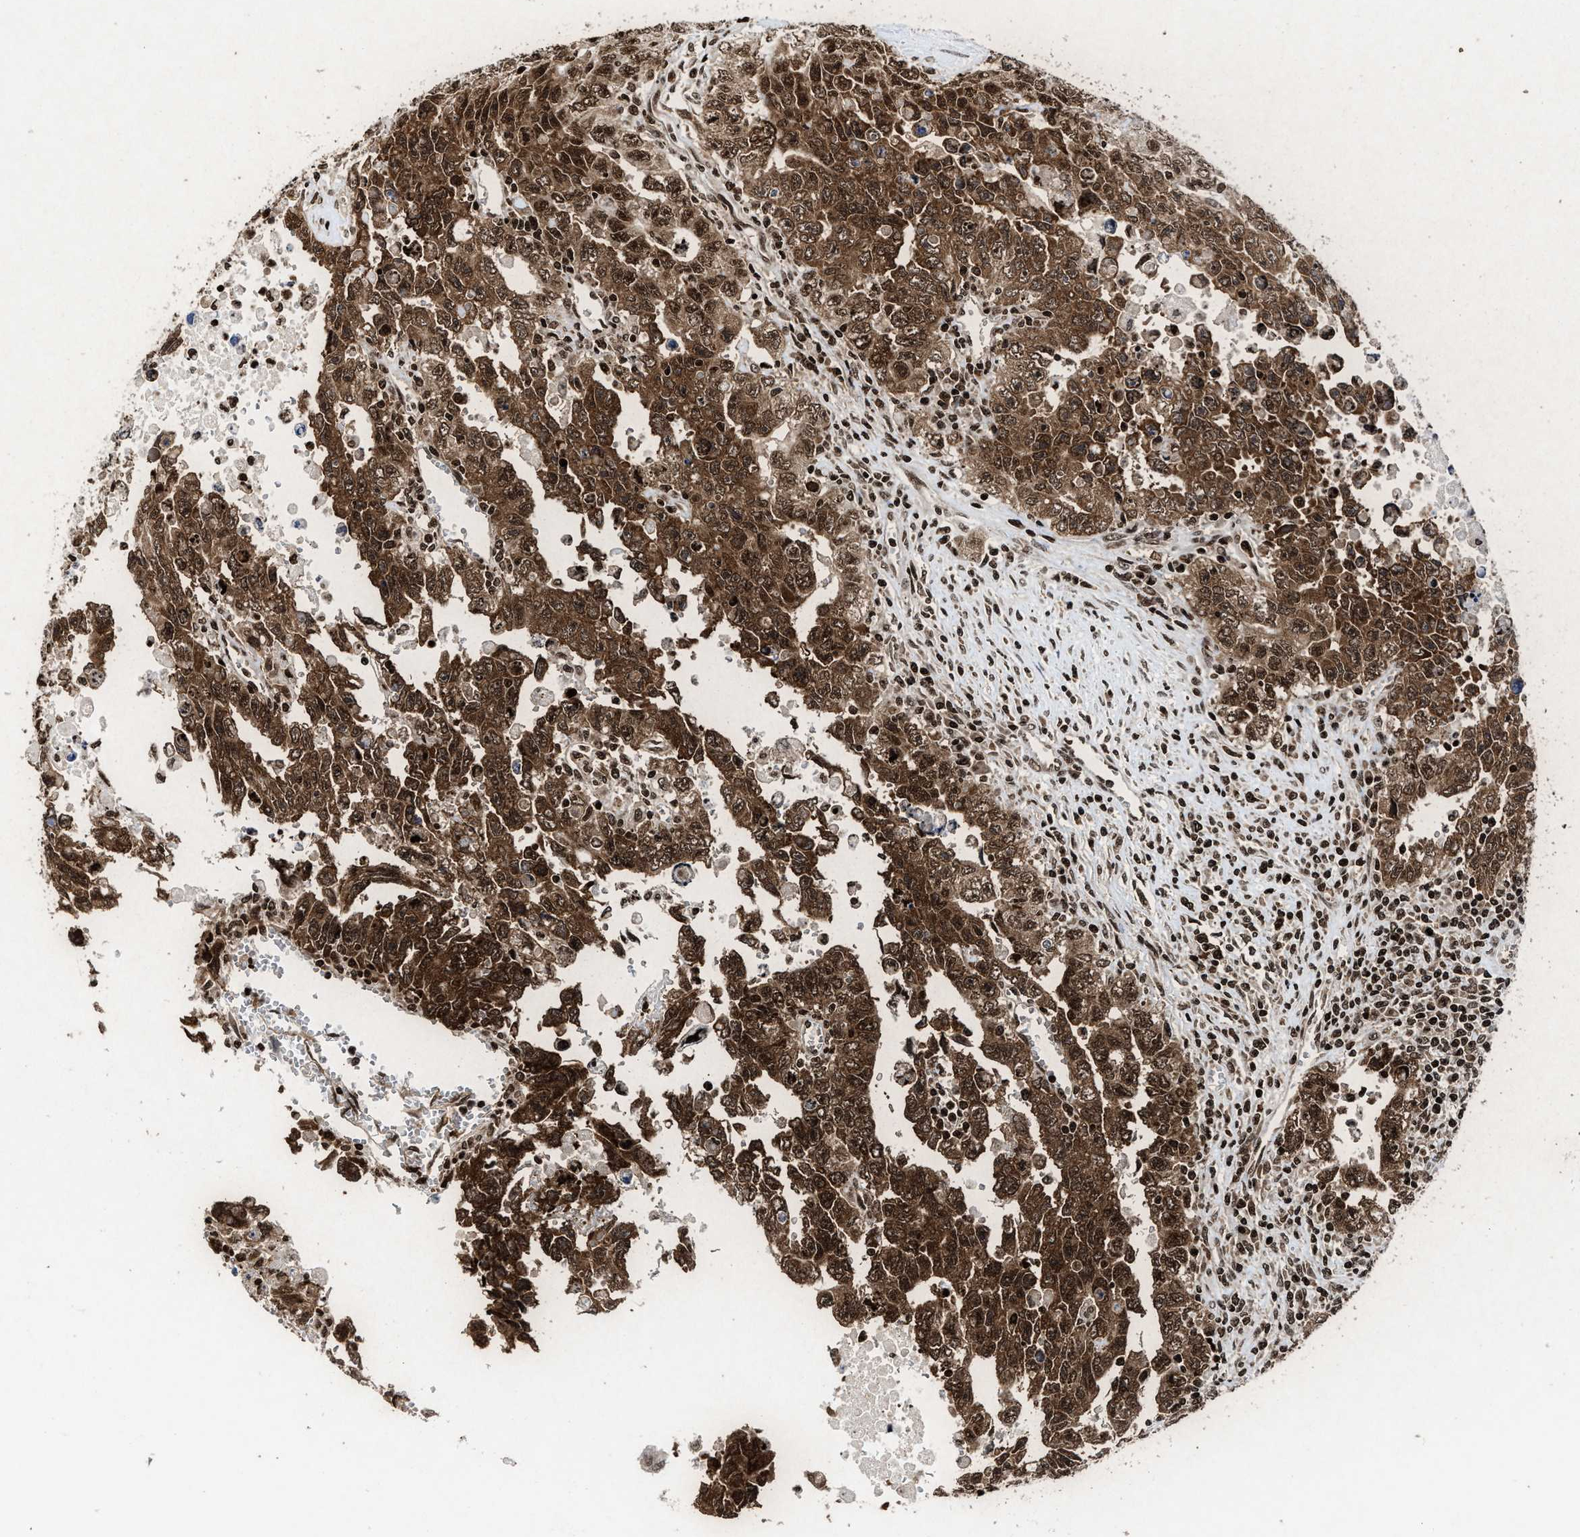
{"staining": {"intensity": "strong", "quantity": ">75%", "location": "cytoplasmic/membranous,nuclear"}, "tissue": "testis cancer", "cell_type": "Tumor cells", "image_type": "cancer", "snomed": [{"axis": "morphology", "description": "Carcinoma, Embryonal, NOS"}, {"axis": "topography", "description": "Testis"}], "caption": "DAB immunohistochemical staining of embryonal carcinoma (testis) reveals strong cytoplasmic/membranous and nuclear protein expression in about >75% of tumor cells. (IHC, brightfield microscopy, high magnification).", "gene": "ALYREF", "patient": {"sex": "male", "age": 28}}